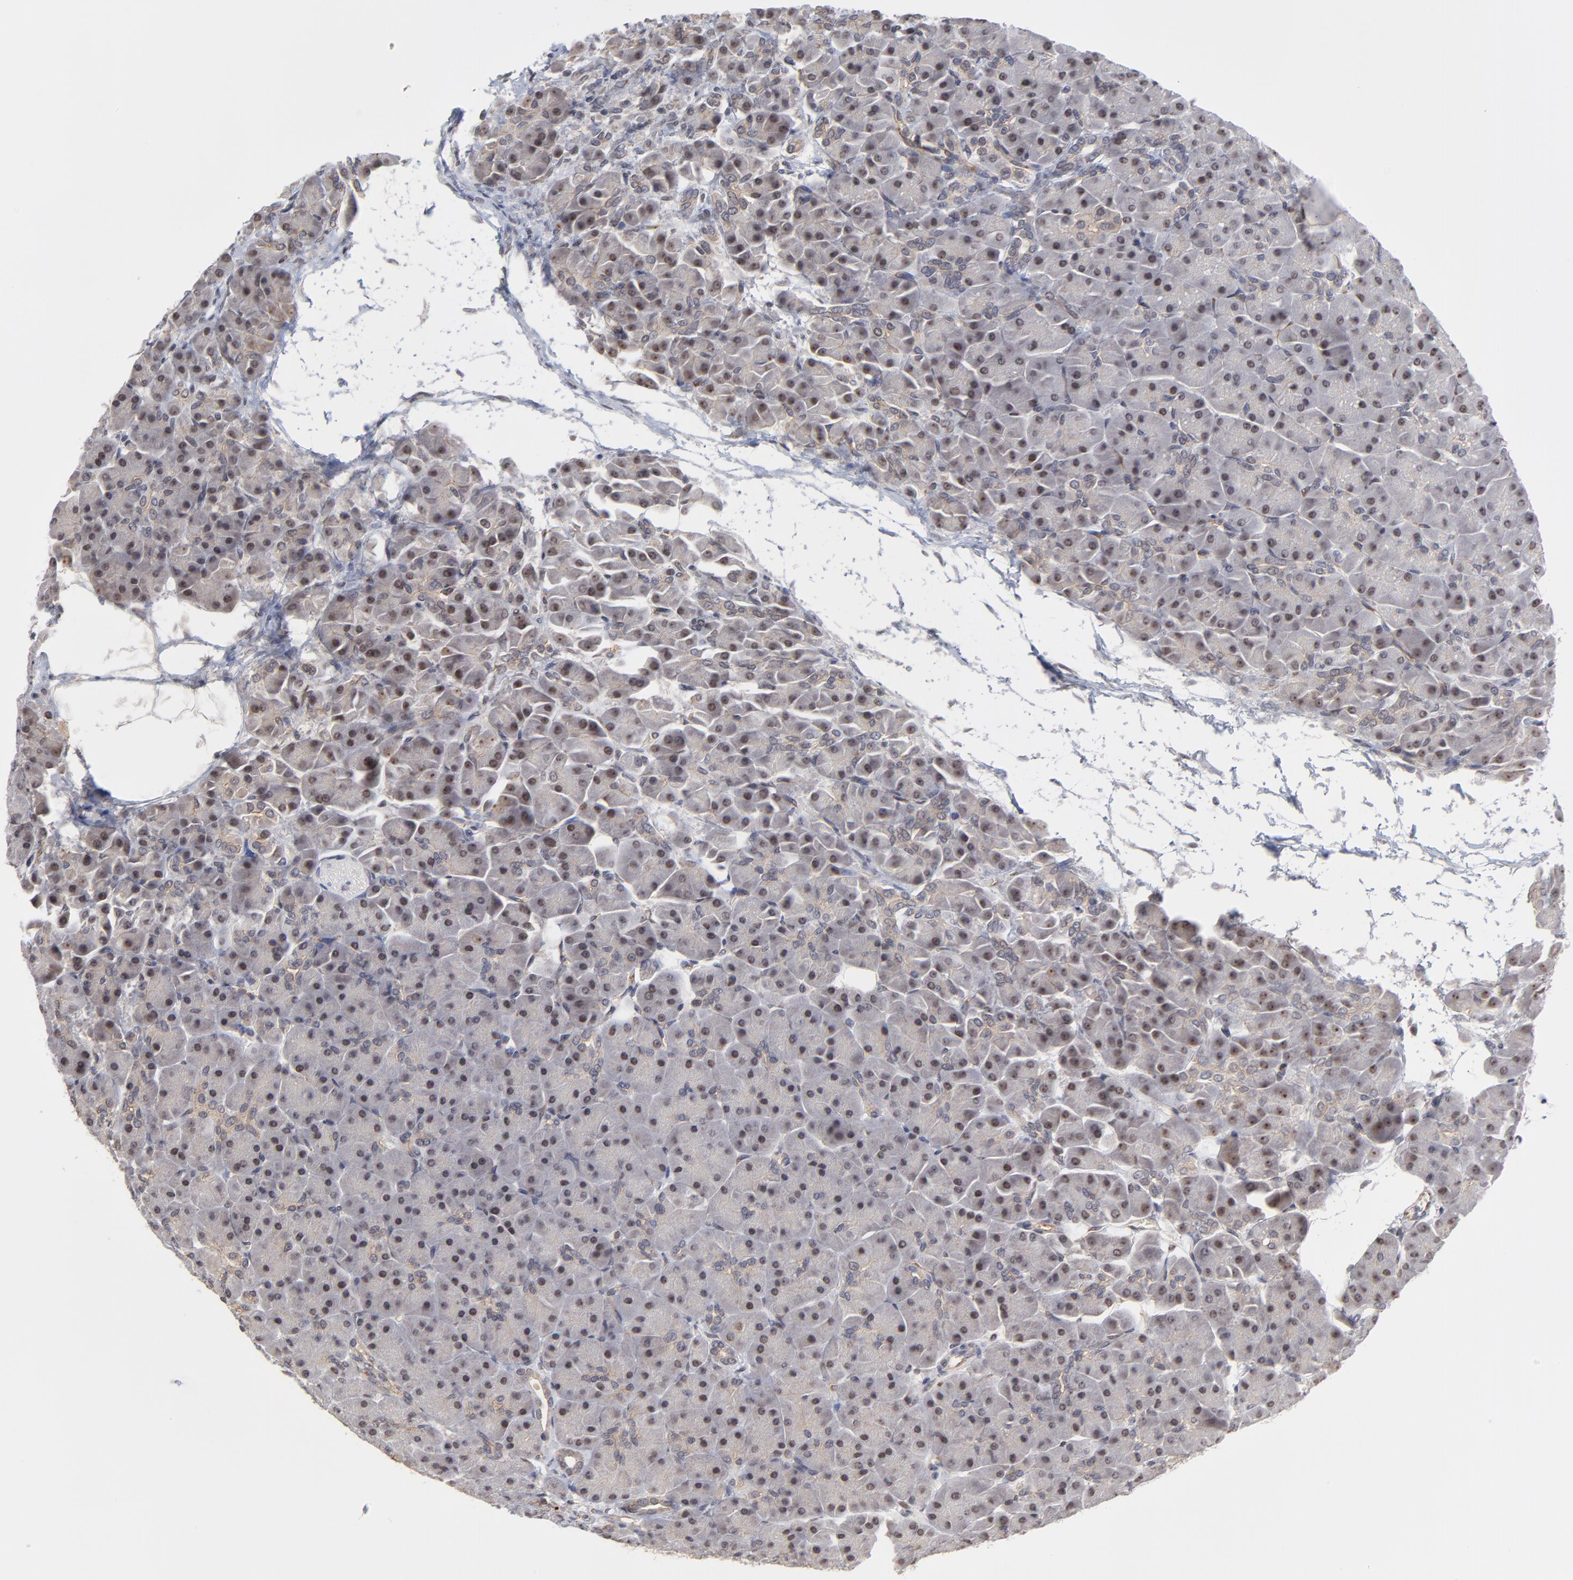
{"staining": {"intensity": "negative", "quantity": "none", "location": "none"}, "tissue": "pancreas", "cell_type": "Exocrine glandular cells", "image_type": "normal", "snomed": [{"axis": "morphology", "description": "Normal tissue, NOS"}, {"axis": "topography", "description": "Pancreas"}], "caption": "This histopathology image is of benign pancreas stained with immunohistochemistry to label a protein in brown with the nuclei are counter-stained blue. There is no expression in exocrine glandular cells. Nuclei are stained in blue.", "gene": "ZNF157", "patient": {"sex": "male", "age": 66}}